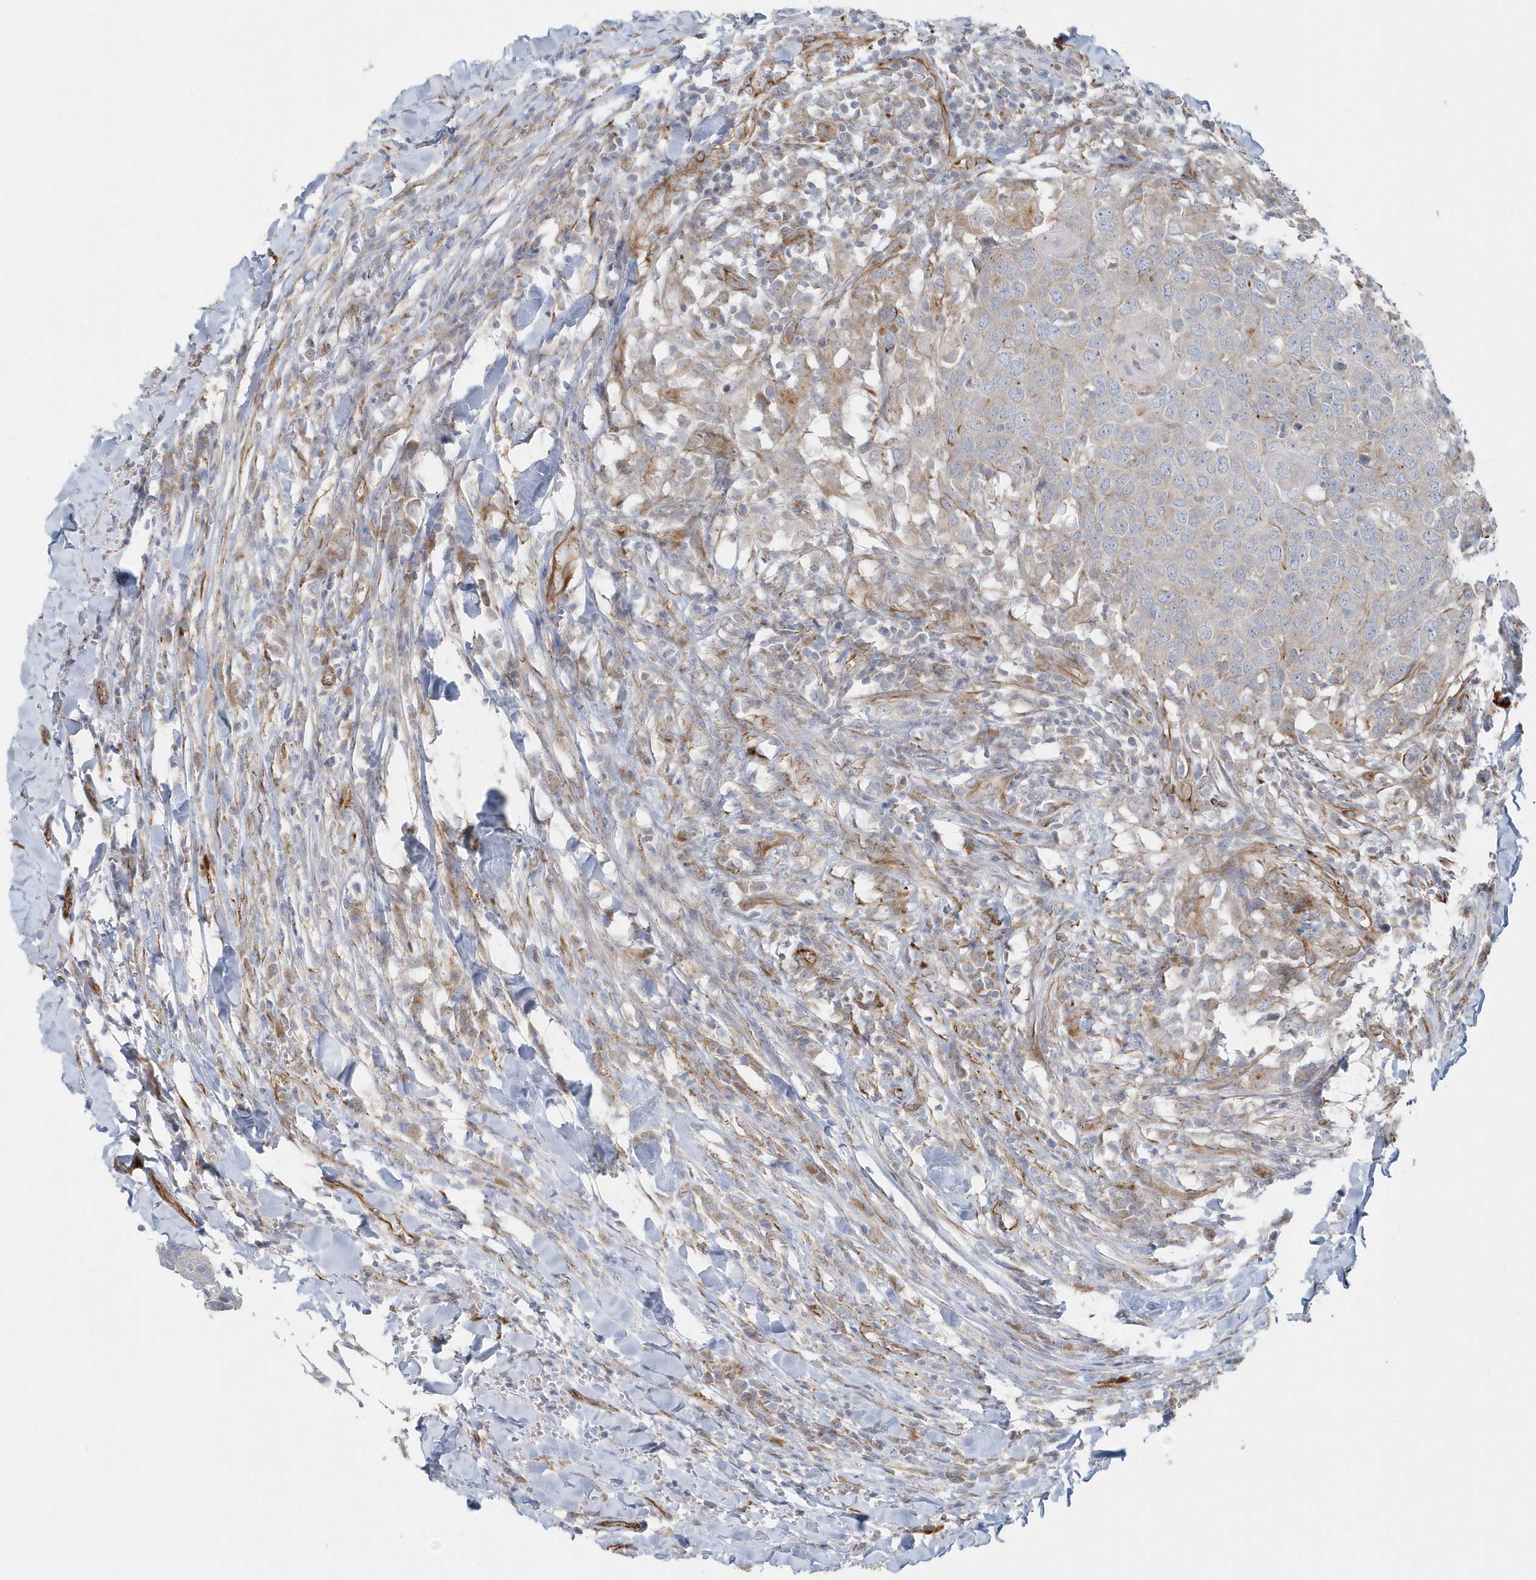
{"staining": {"intensity": "weak", "quantity": "<25%", "location": "cytoplasmic/membranous"}, "tissue": "head and neck cancer", "cell_type": "Tumor cells", "image_type": "cancer", "snomed": [{"axis": "morphology", "description": "Squamous cell carcinoma, NOS"}, {"axis": "topography", "description": "Head-Neck"}], "caption": "The immunohistochemistry (IHC) histopathology image has no significant staining in tumor cells of head and neck cancer tissue.", "gene": "GPR152", "patient": {"sex": "male", "age": 66}}